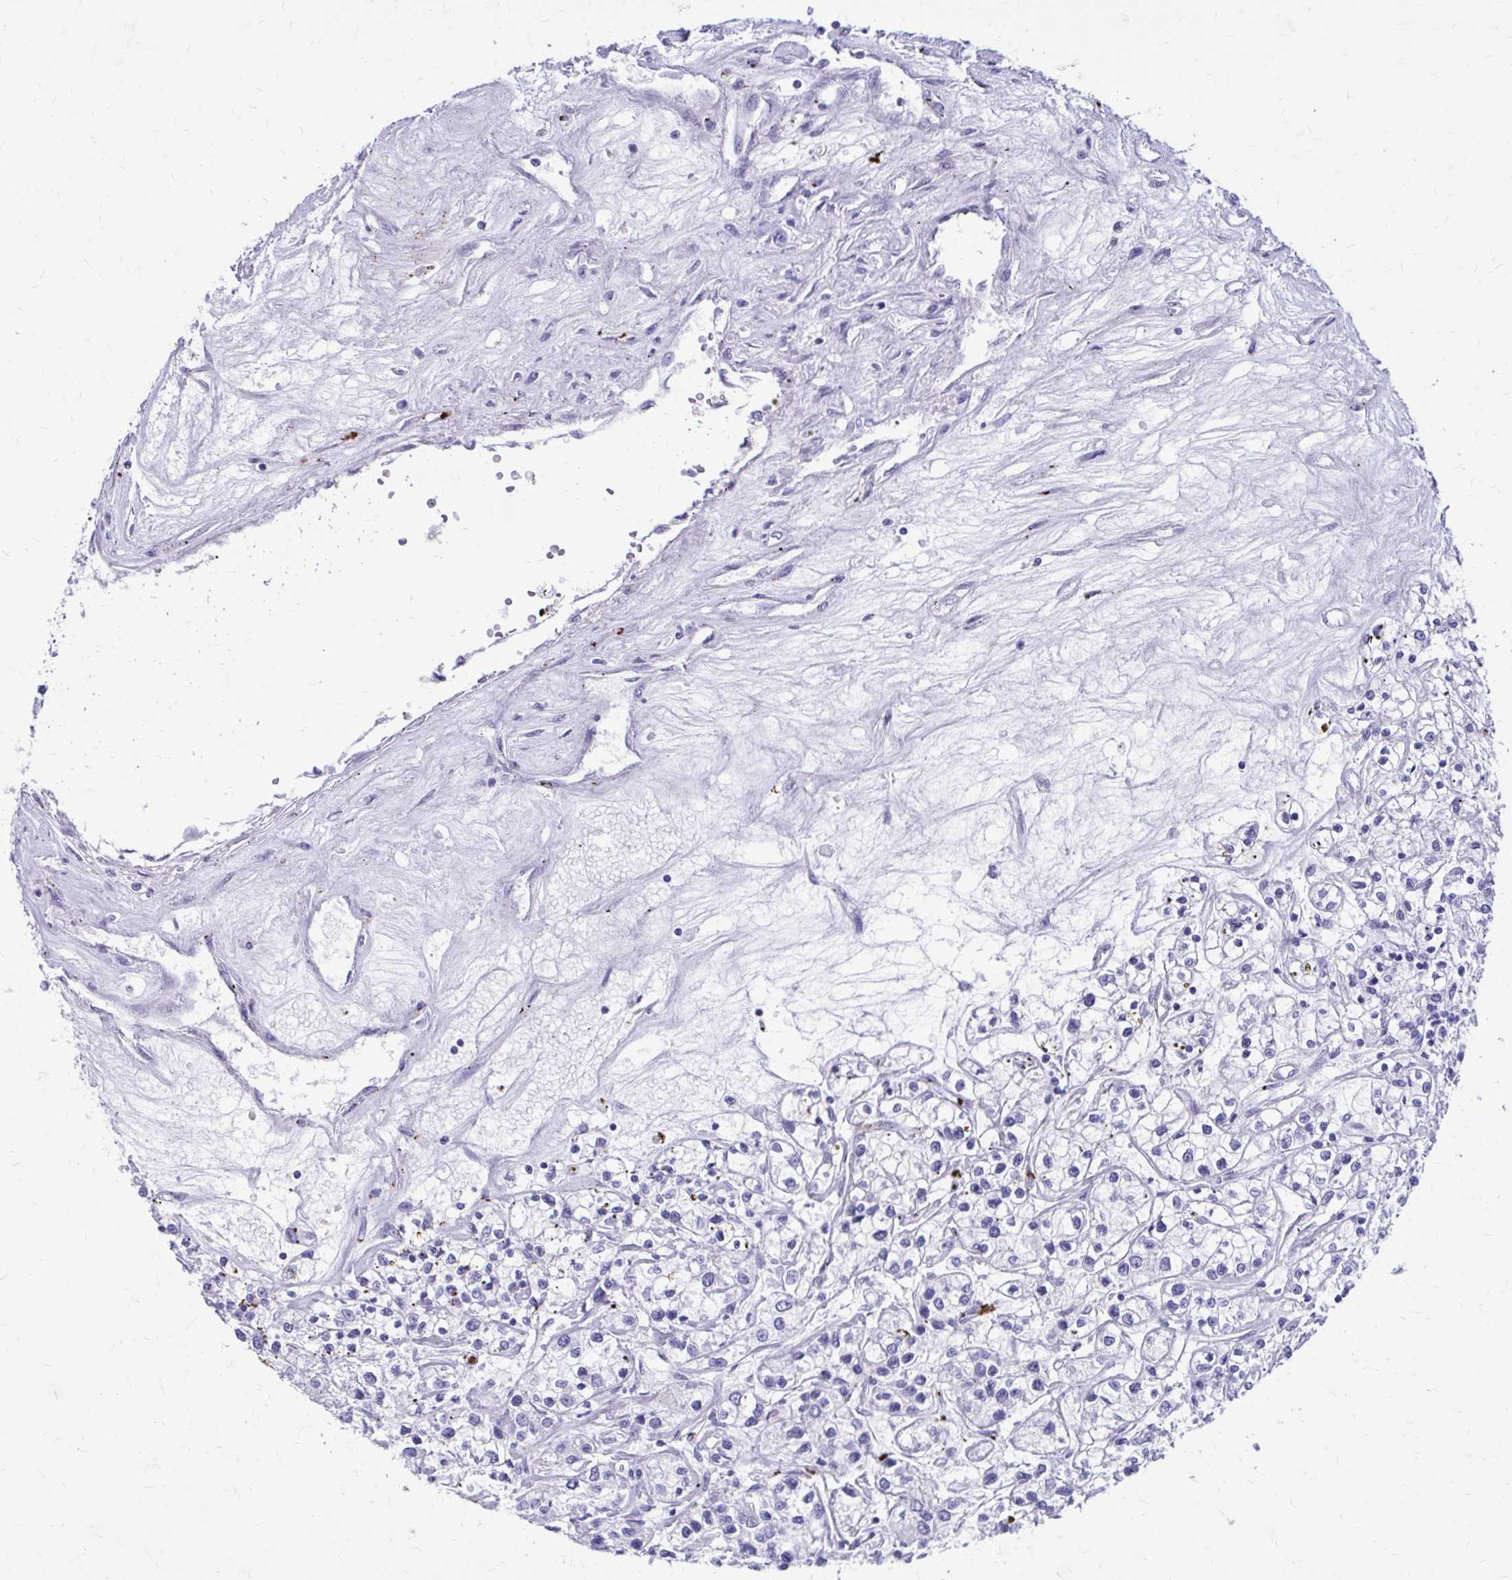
{"staining": {"intensity": "negative", "quantity": "none", "location": "none"}, "tissue": "renal cancer", "cell_type": "Tumor cells", "image_type": "cancer", "snomed": [{"axis": "morphology", "description": "Adenocarcinoma, NOS"}, {"axis": "topography", "description": "Kidney"}], "caption": "Histopathology image shows no protein staining in tumor cells of renal cancer (adenocarcinoma) tissue.", "gene": "SATL1", "patient": {"sex": "female", "age": 59}}